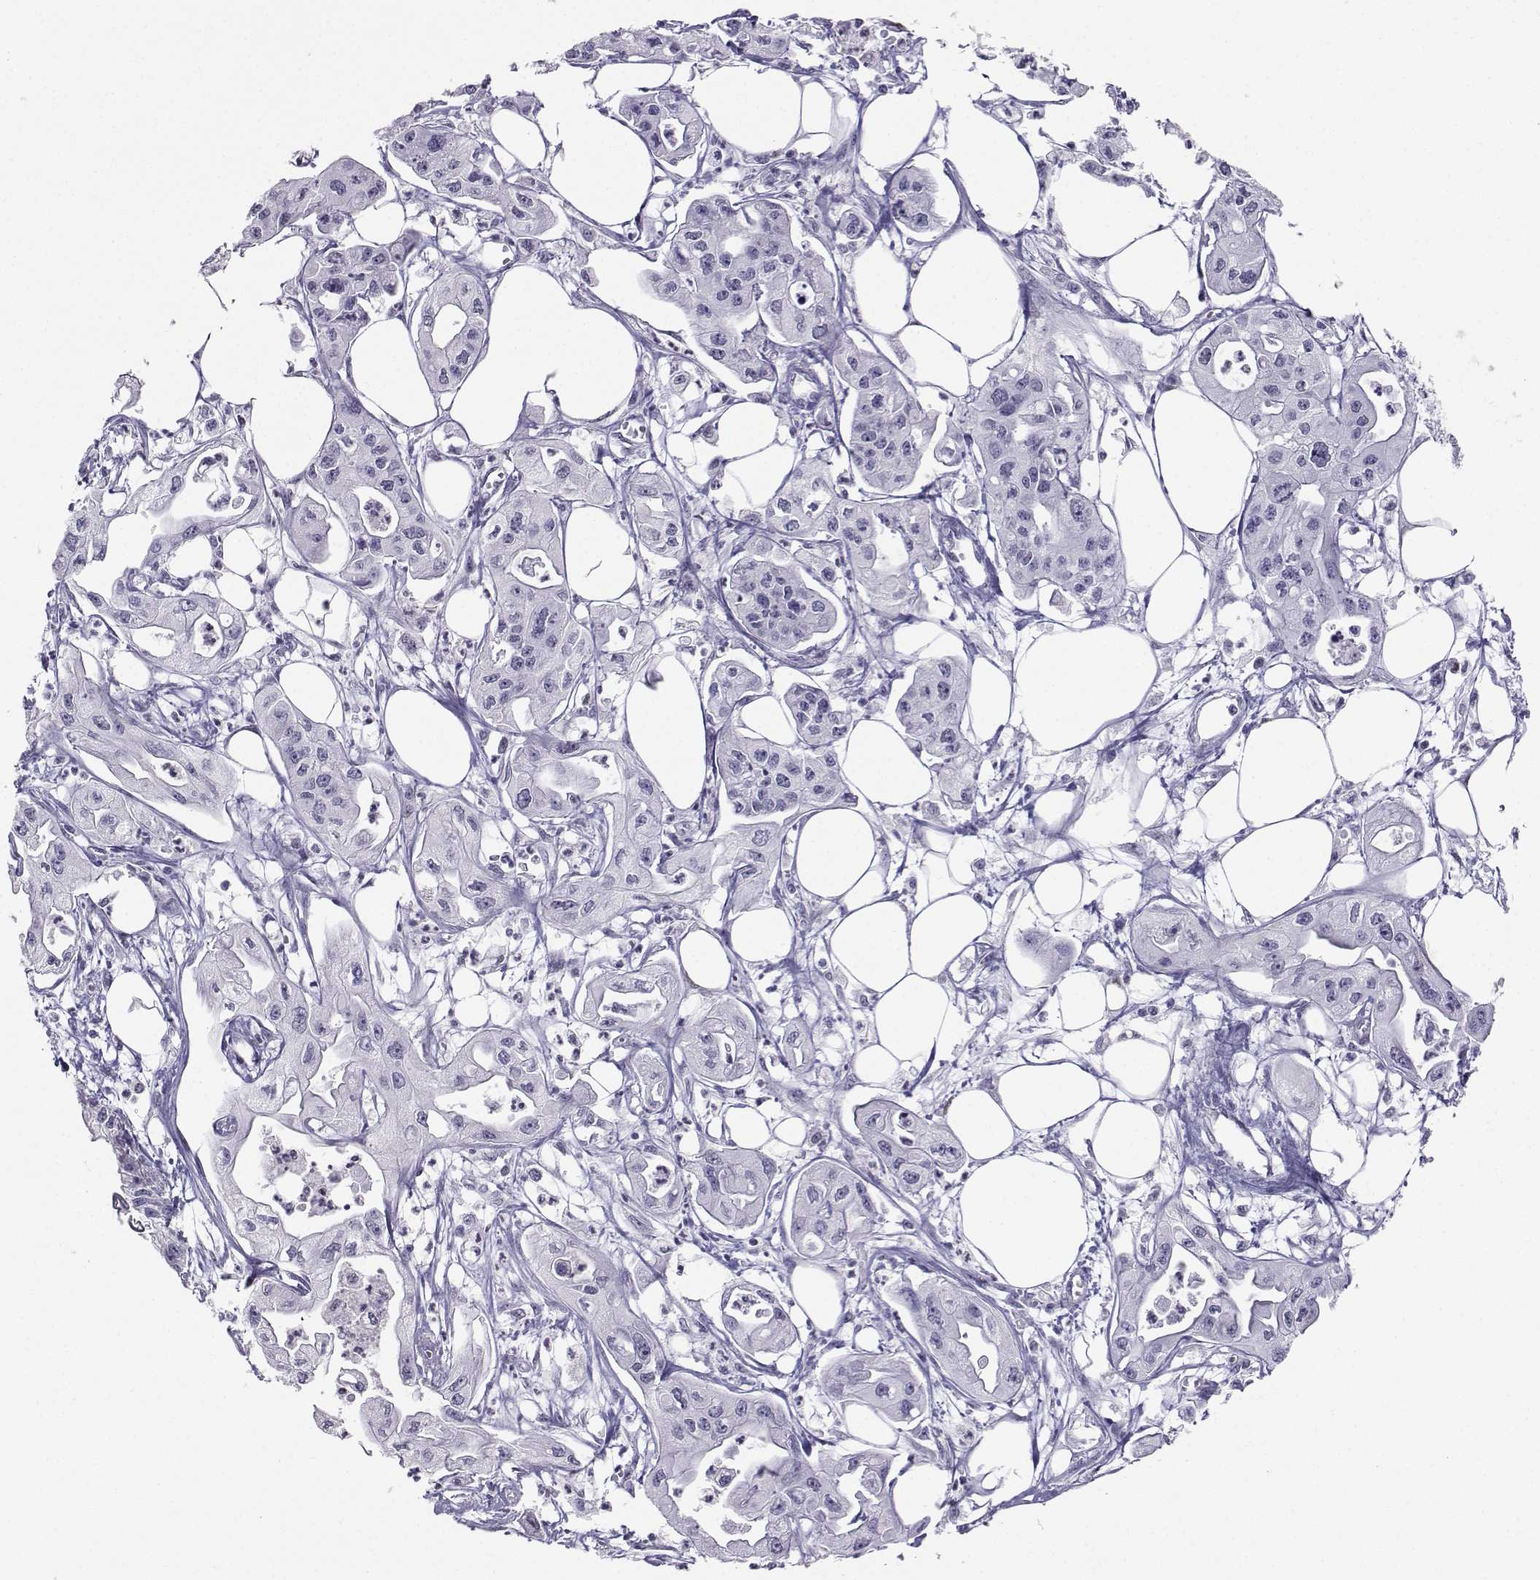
{"staining": {"intensity": "negative", "quantity": "none", "location": "none"}, "tissue": "pancreatic cancer", "cell_type": "Tumor cells", "image_type": "cancer", "snomed": [{"axis": "morphology", "description": "Adenocarcinoma, NOS"}, {"axis": "topography", "description": "Pancreas"}], "caption": "This micrograph is of pancreatic cancer (adenocarcinoma) stained with immunohistochemistry (IHC) to label a protein in brown with the nuclei are counter-stained blue. There is no expression in tumor cells.", "gene": "TEDC2", "patient": {"sex": "male", "age": 70}}